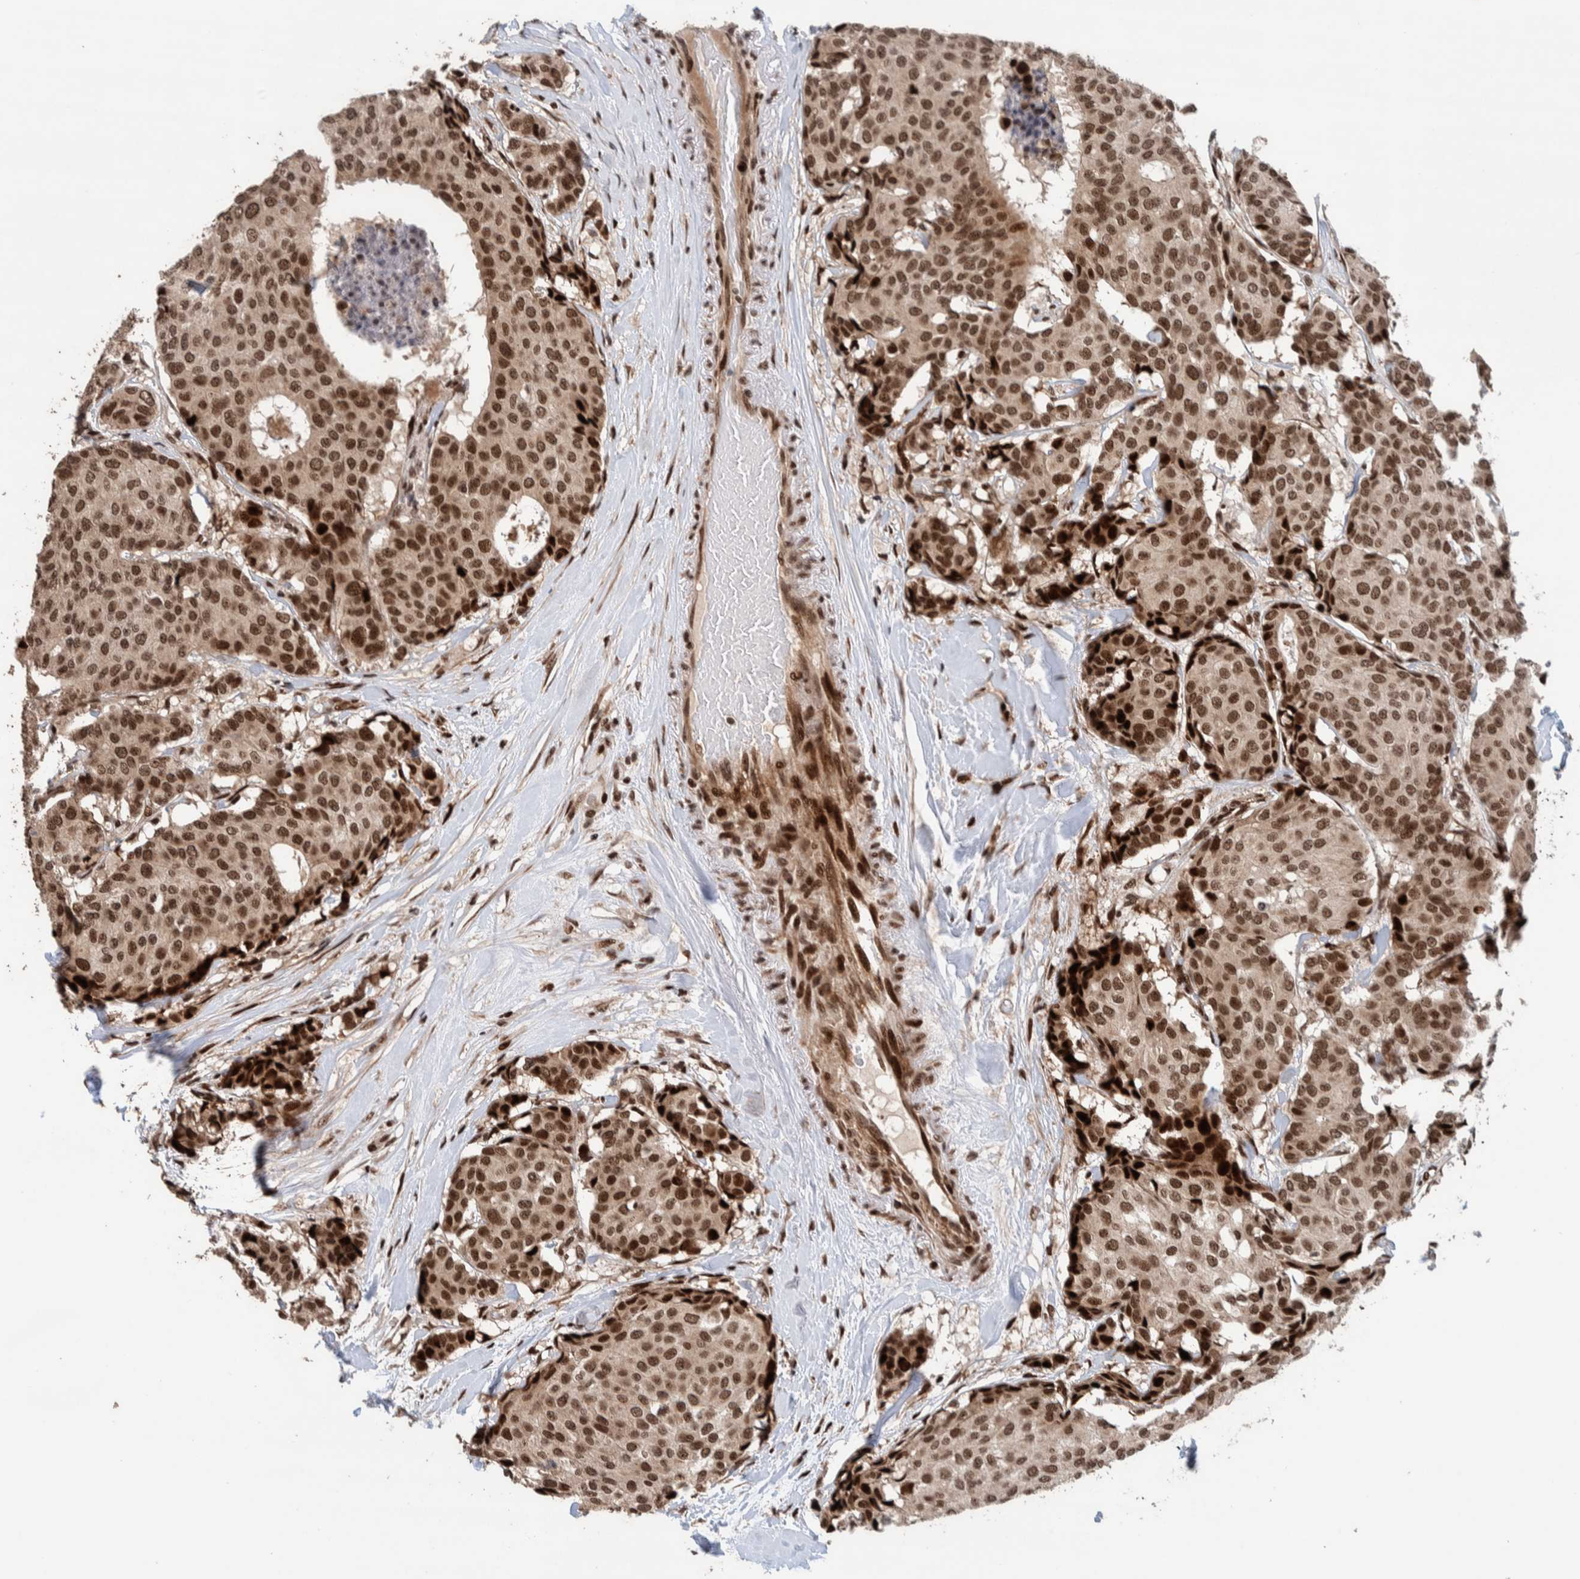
{"staining": {"intensity": "moderate", "quantity": ">75%", "location": "nuclear"}, "tissue": "breast cancer", "cell_type": "Tumor cells", "image_type": "cancer", "snomed": [{"axis": "morphology", "description": "Duct carcinoma"}, {"axis": "topography", "description": "Breast"}], "caption": "Invasive ductal carcinoma (breast) was stained to show a protein in brown. There is medium levels of moderate nuclear staining in about >75% of tumor cells.", "gene": "CHD4", "patient": {"sex": "female", "age": 75}}